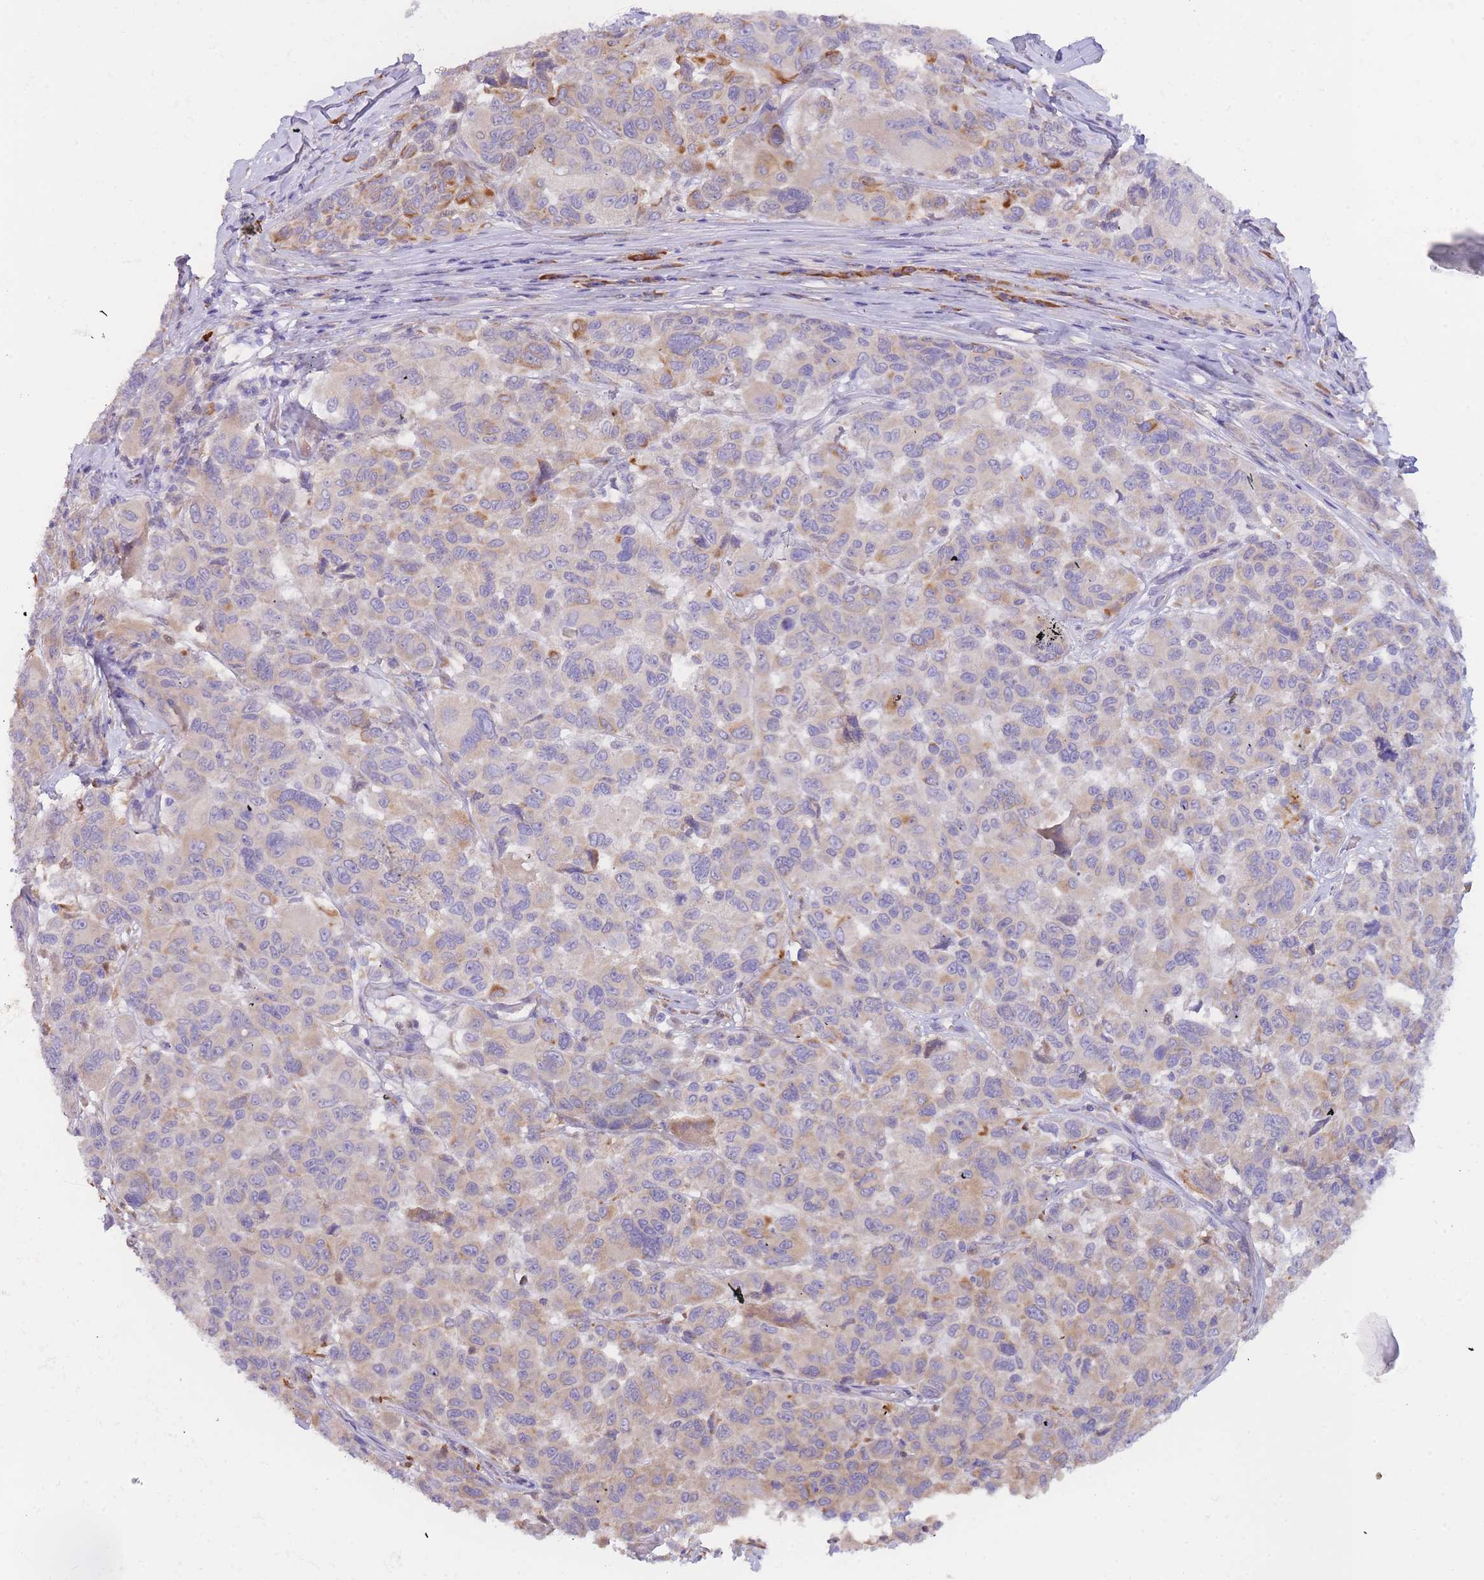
{"staining": {"intensity": "weak", "quantity": "<25%", "location": "cytoplasmic/membranous"}, "tissue": "melanoma", "cell_type": "Tumor cells", "image_type": "cancer", "snomed": [{"axis": "morphology", "description": "Malignant melanoma, NOS"}, {"axis": "topography", "description": "Skin"}], "caption": "An immunohistochemistry micrograph of malignant melanoma is shown. There is no staining in tumor cells of malignant melanoma.", "gene": "SLC35E4", "patient": {"sex": "female", "age": 66}}